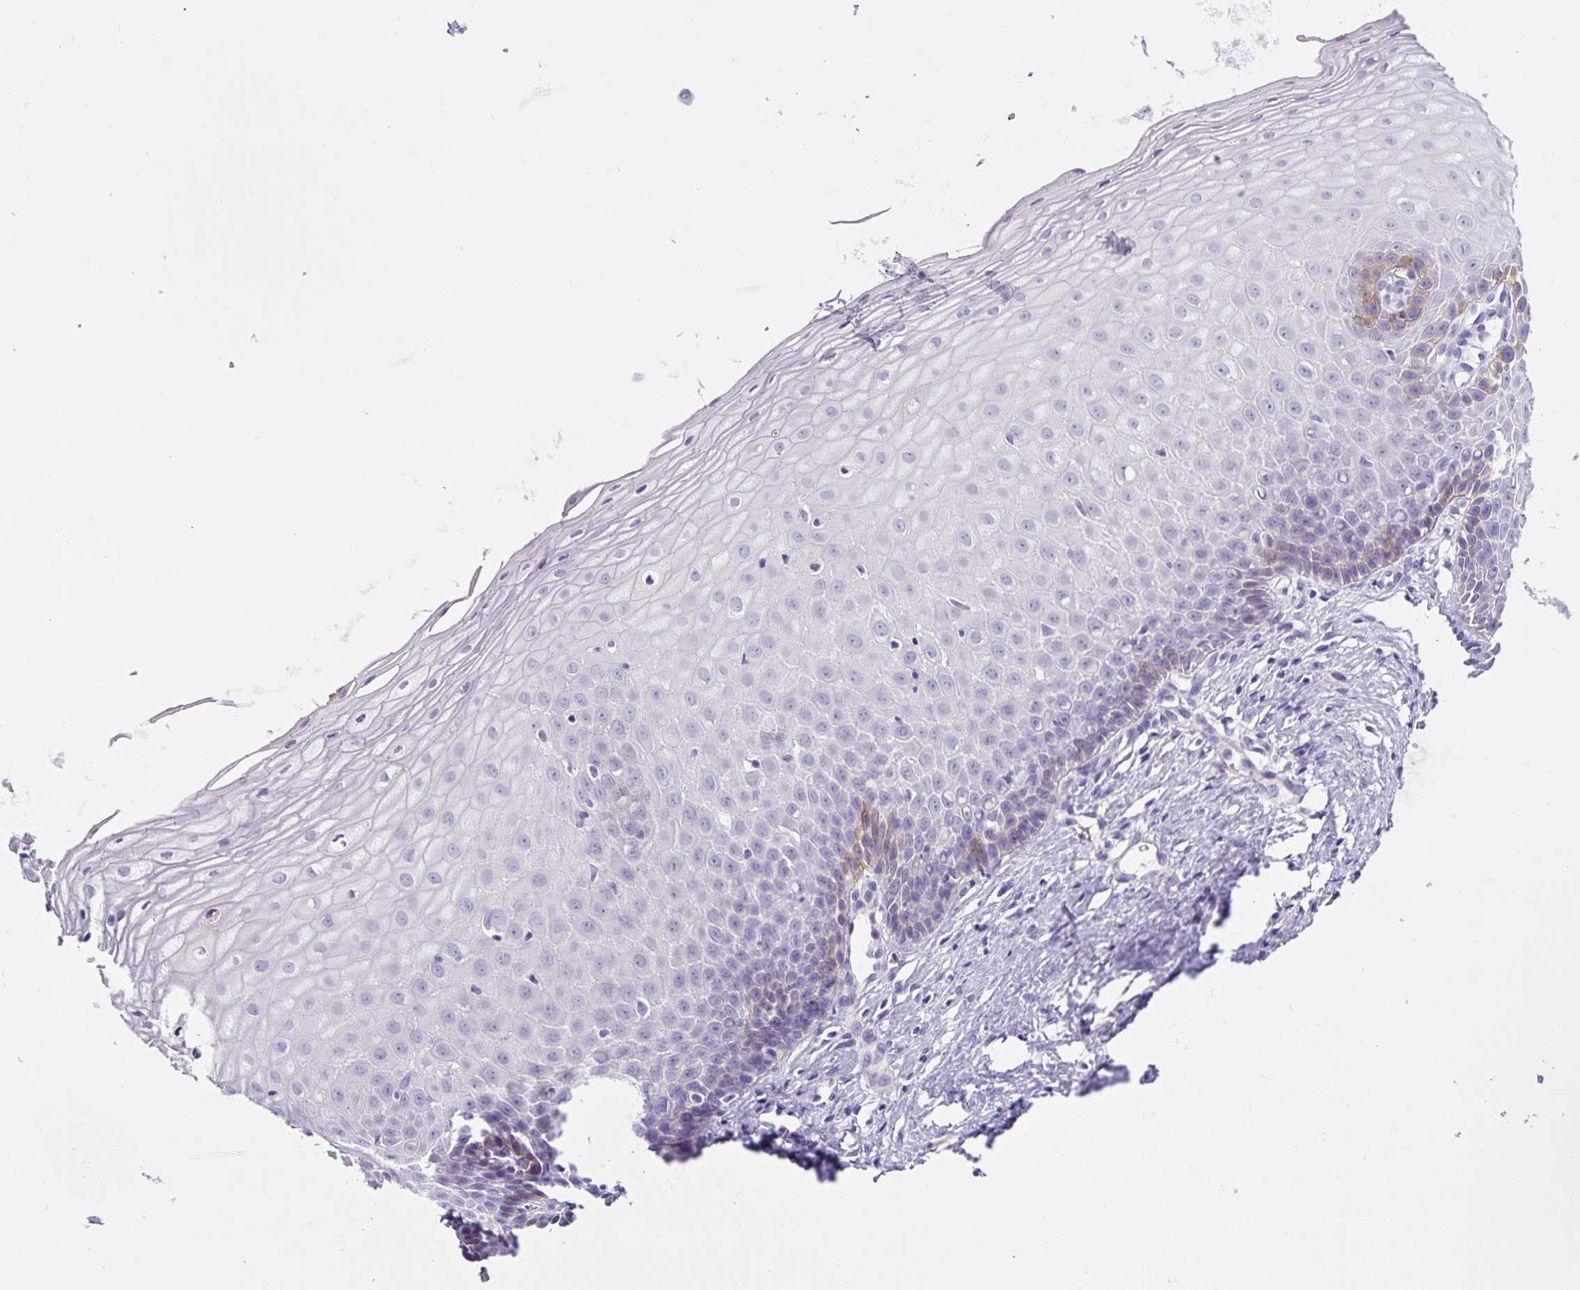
{"staining": {"intensity": "negative", "quantity": "none", "location": "none"}, "tissue": "cervix", "cell_type": "Glandular cells", "image_type": "normal", "snomed": [{"axis": "morphology", "description": "Normal tissue, NOS"}, {"axis": "topography", "description": "Cervix"}], "caption": "DAB immunohistochemical staining of normal human cervix reveals no significant staining in glandular cells. Nuclei are stained in blue.", "gene": "OR14A2", "patient": {"sex": "female", "age": 36}}